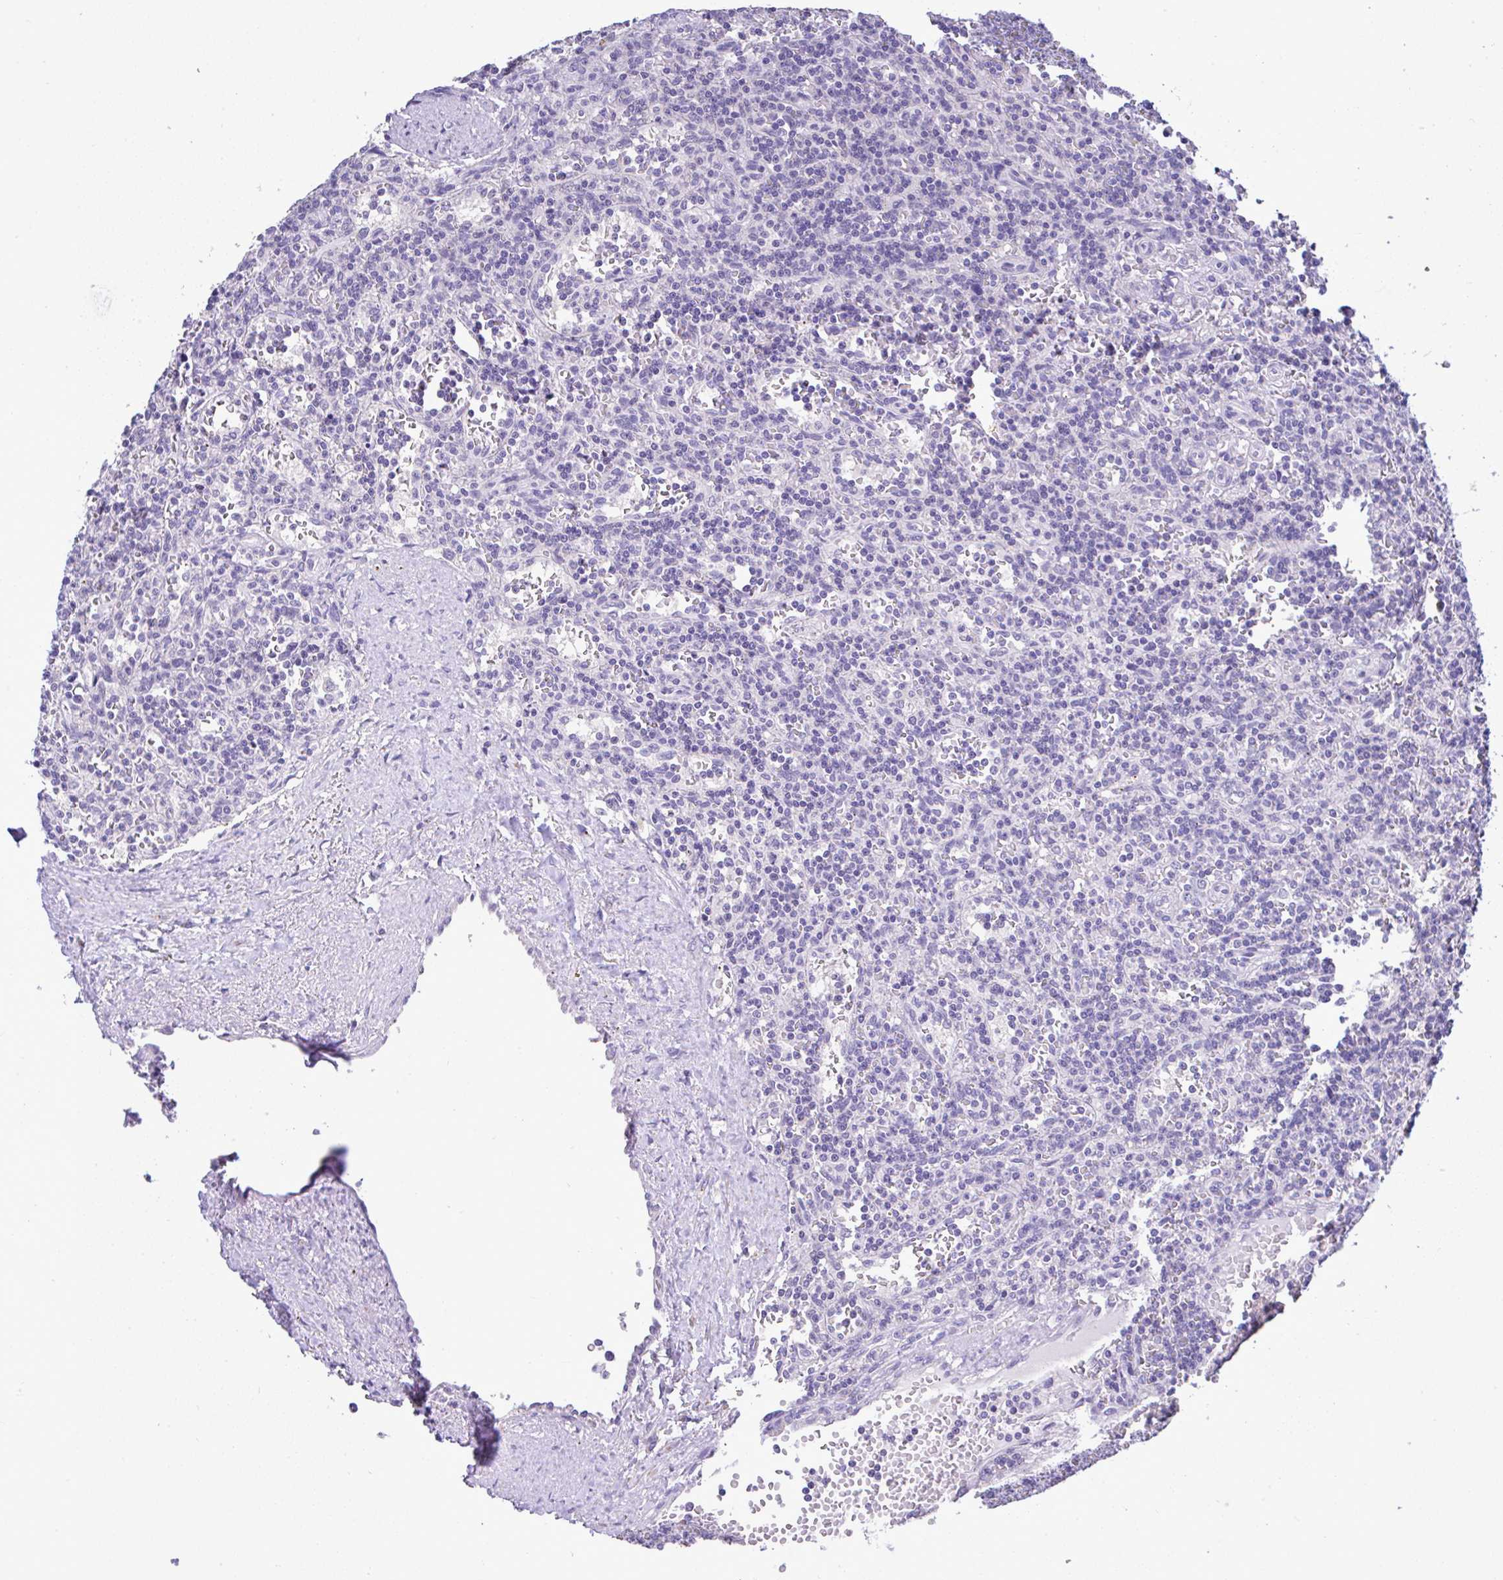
{"staining": {"intensity": "negative", "quantity": "none", "location": "none"}, "tissue": "lymphoma", "cell_type": "Tumor cells", "image_type": "cancer", "snomed": [{"axis": "morphology", "description": "Malignant lymphoma, non-Hodgkin's type, Low grade"}, {"axis": "topography", "description": "Spleen"}], "caption": "High magnification brightfield microscopy of lymphoma stained with DAB (brown) and counterstained with hematoxylin (blue): tumor cells show no significant positivity. (DAB immunohistochemistry, high magnification).", "gene": "CTU1", "patient": {"sex": "male", "age": 73}}